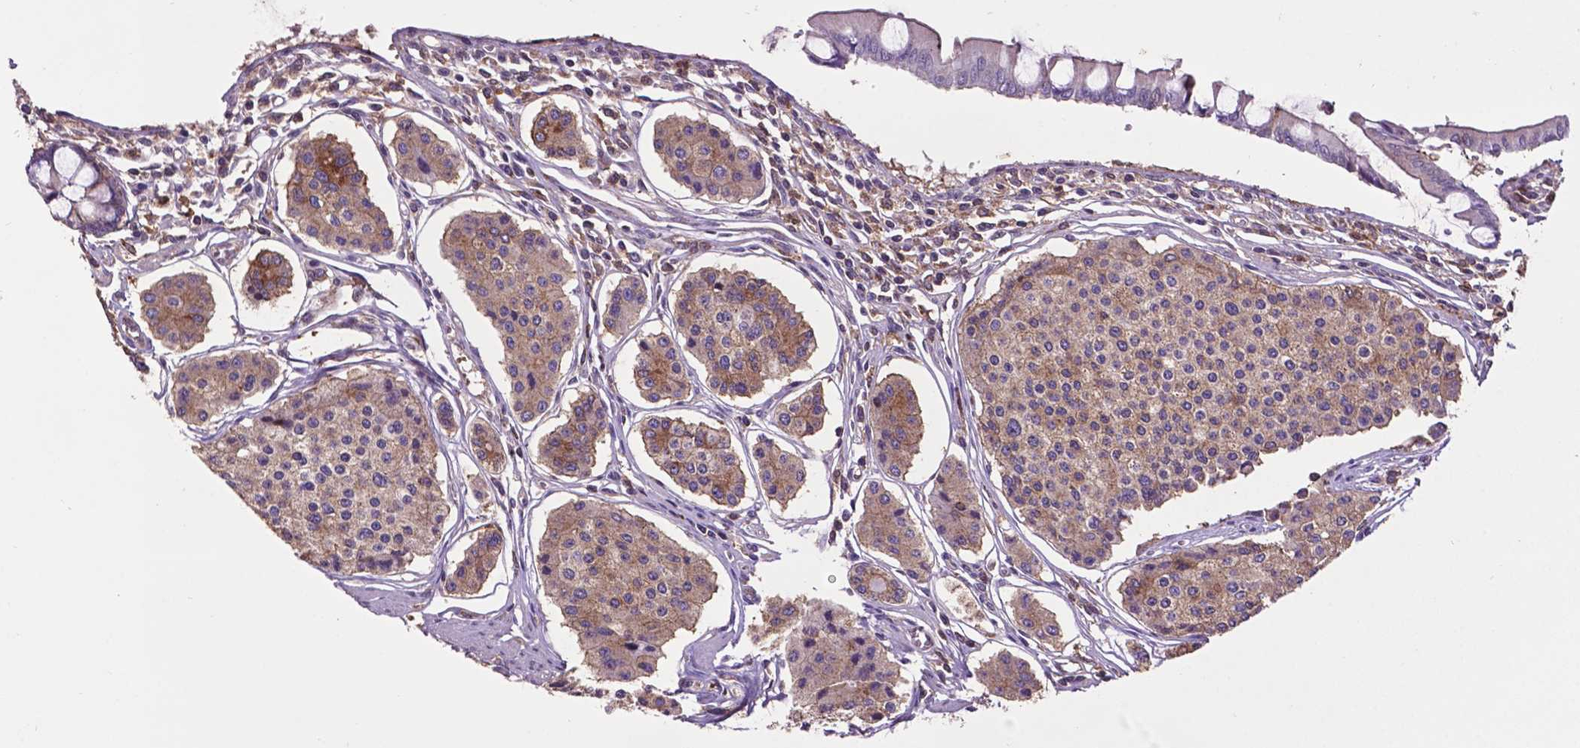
{"staining": {"intensity": "weak", "quantity": ">75%", "location": "cytoplasmic/membranous"}, "tissue": "carcinoid", "cell_type": "Tumor cells", "image_type": "cancer", "snomed": [{"axis": "morphology", "description": "Carcinoid, malignant, NOS"}, {"axis": "topography", "description": "Small intestine"}], "caption": "Weak cytoplasmic/membranous positivity is appreciated in approximately >75% of tumor cells in carcinoid.", "gene": "SMAD3", "patient": {"sex": "female", "age": 65}}